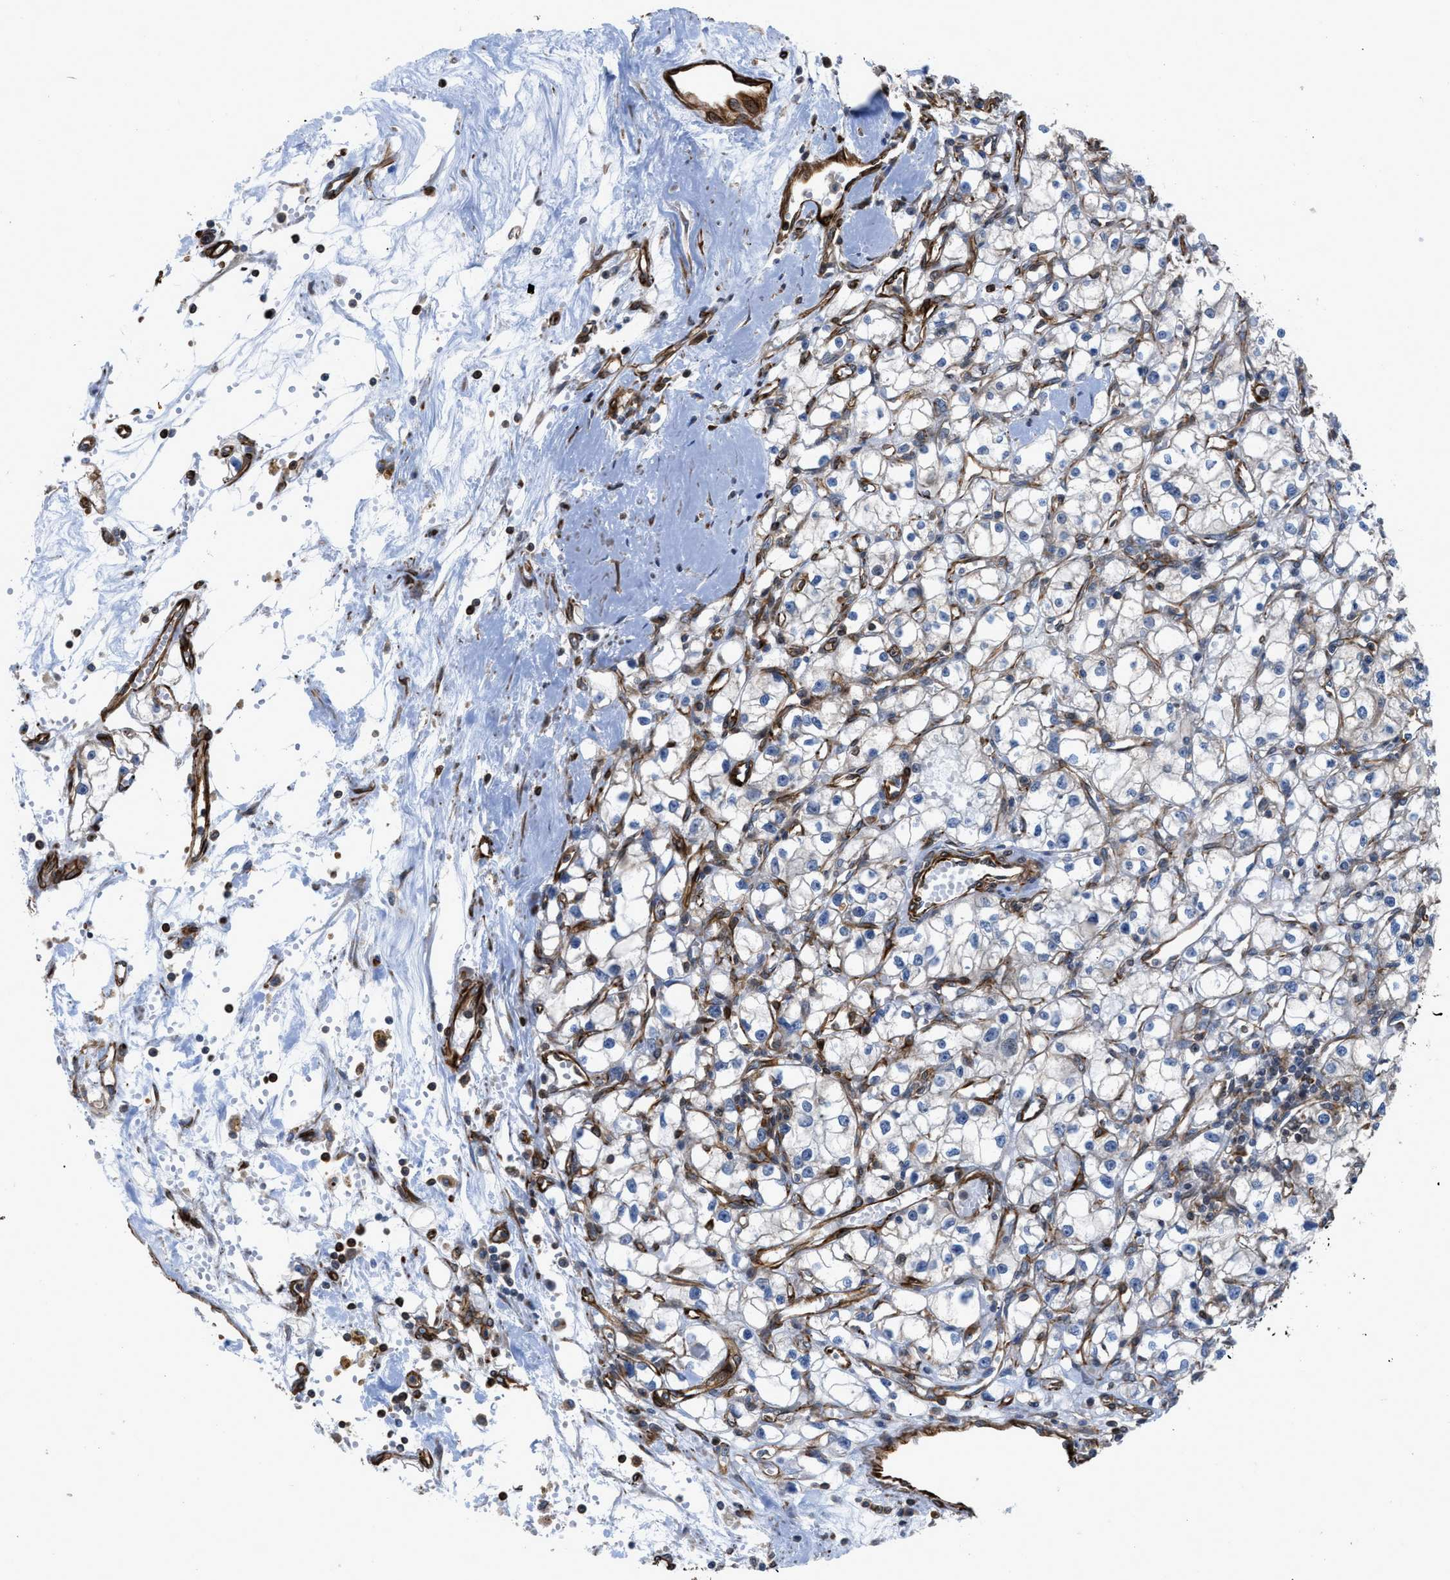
{"staining": {"intensity": "weak", "quantity": "25%-75%", "location": "cytoplasmic/membranous"}, "tissue": "renal cancer", "cell_type": "Tumor cells", "image_type": "cancer", "snomed": [{"axis": "morphology", "description": "Adenocarcinoma, NOS"}, {"axis": "topography", "description": "Kidney"}], "caption": "An immunohistochemistry histopathology image of neoplastic tissue is shown. Protein staining in brown highlights weak cytoplasmic/membranous positivity in adenocarcinoma (renal) within tumor cells. The protein of interest is shown in brown color, while the nuclei are stained blue.", "gene": "PTPRE", "patient": {"sex": "male", "age": 56}}